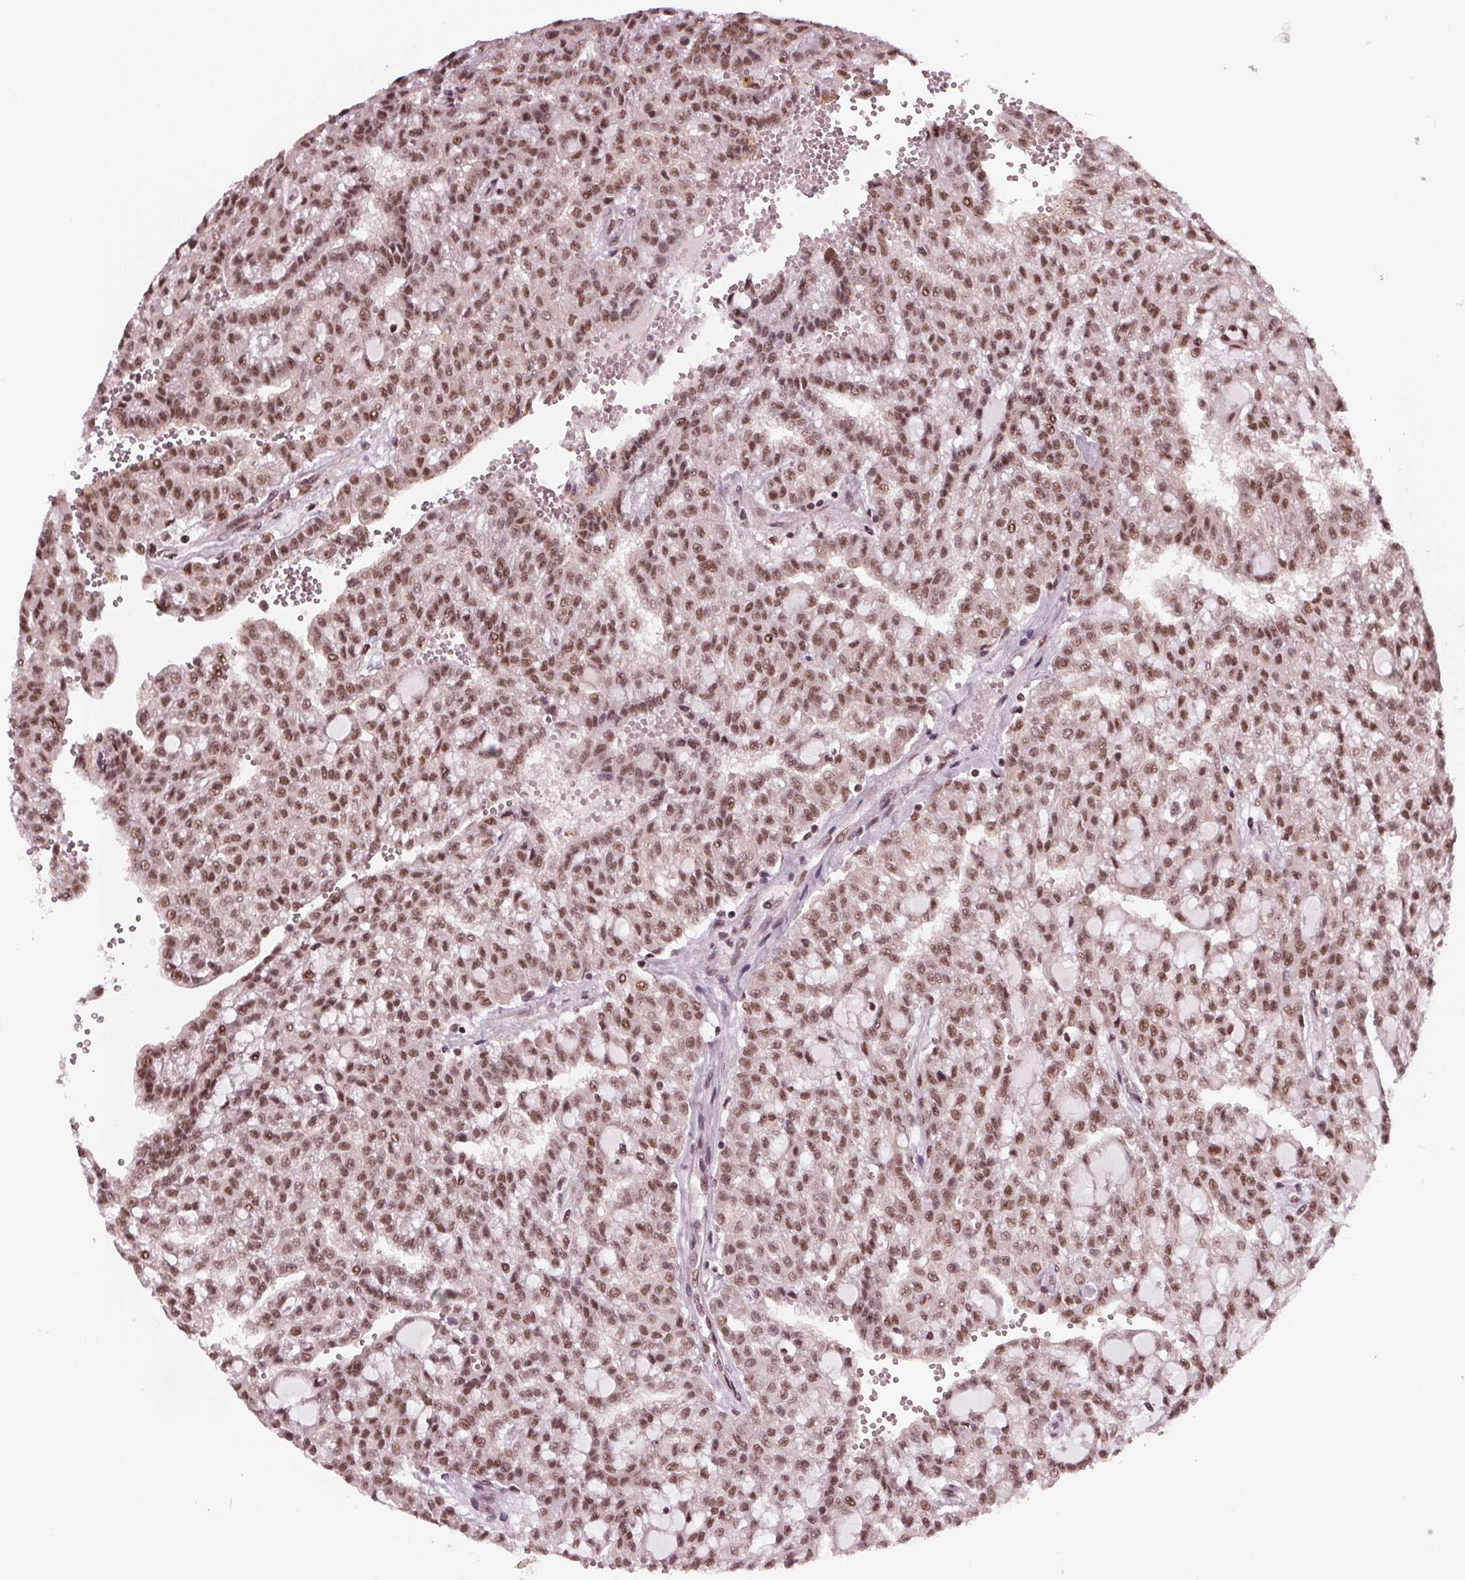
{"staining": {"intensity": "moderate", "quantity": ">75%", "location": "nuclear"}, "tissue": "renal cancer", "cell_type": "Tumor cells", "image_type": "cancer", "snomed": [{"axis": "morphology", "description": "Adenocarcinoma, NOS"}, {"axis": "topography", "description": "Kidney"}], "caption": "Immunohistochemical staining of human renal cancer reveals moderate nuclear protein staining in about >75% of tumor cells. The protein is shown in brown color, while the nuclei are stained blue.", "gene": "LSM2", "patient": {"sex": "male", "age": 63}}